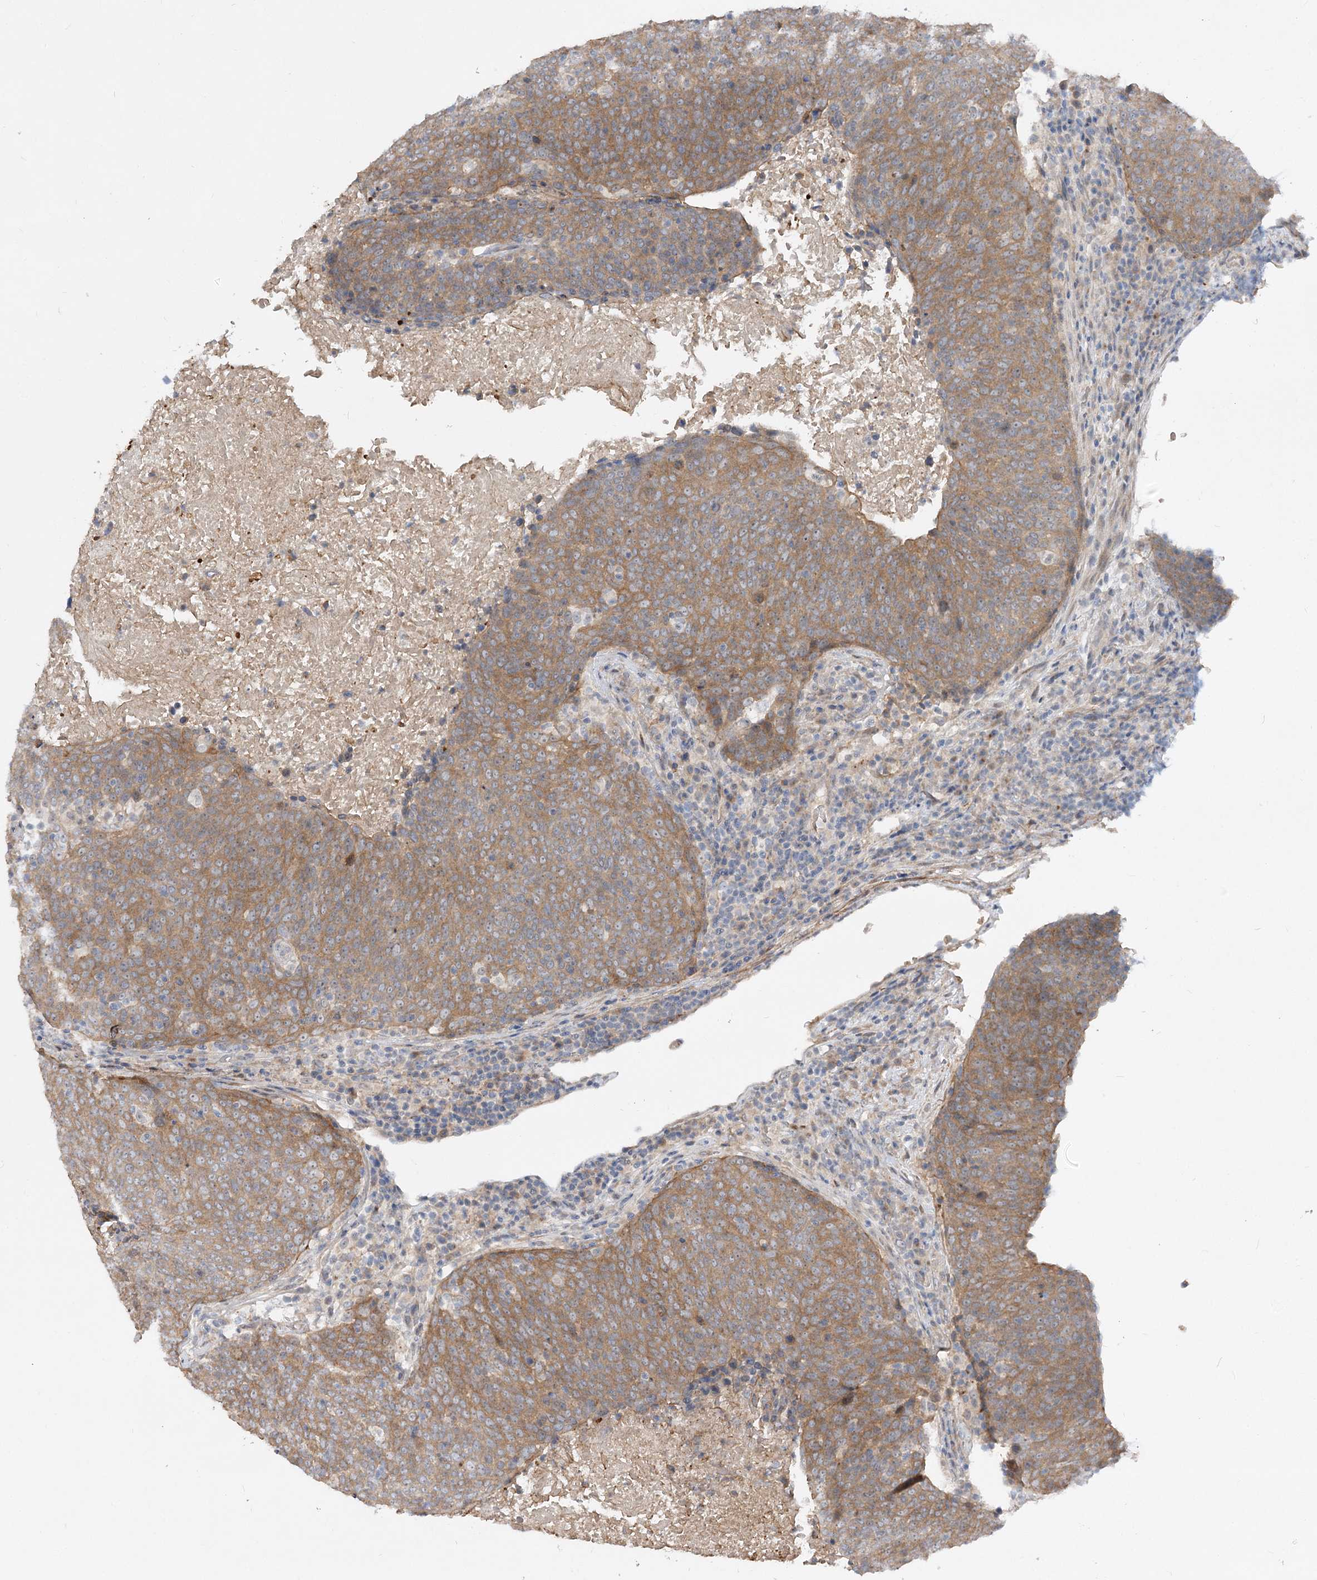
{"staining": {"intensity": "moderate", "quantity": ">75%", "location": "cytoplasmic/membranous"}, "tissue": "head and neck cancer", "cell_type": "Tumor cells", "image_type": "cancer", "snomed": [{"axis": "morphology", "description": "Squamous cell carcinoma, NOS"}, {"axis": "morphology", "description": "Squamous cell carcinoma, metastatic, NOS"}, {"axis": "topography", "description": "Lymph node"}, {"axis": "topography", "description": "Head-Neck"}], "caption": "Moderate cytoplasmic/membranous expression is seen in approximately >75% of tumor cells in head and neck cancer.", "gene": "FGF19", "patient": {"sex": "male", "age": 62}}